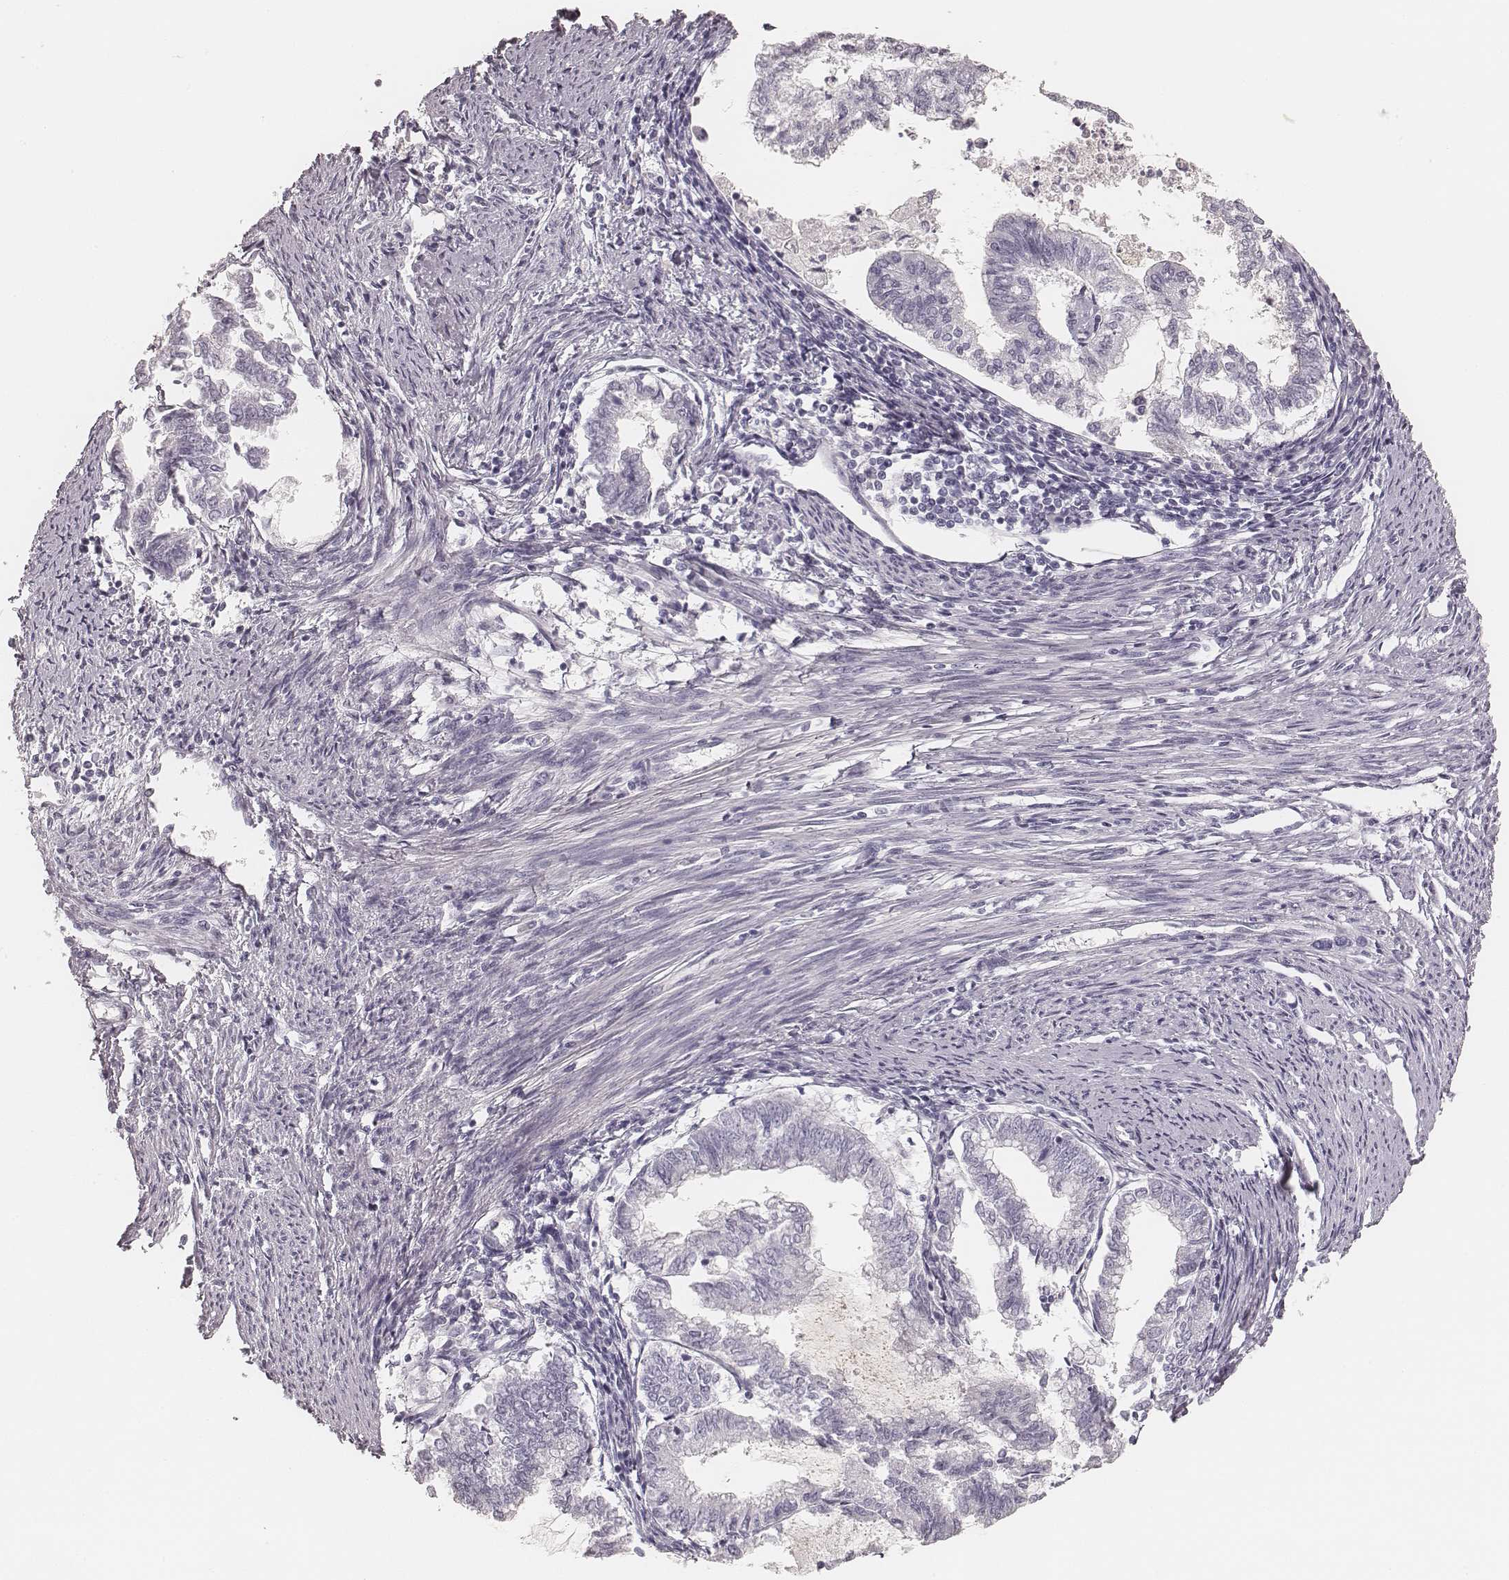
{"staining": {"intensity": "negative", "quantity": "none", "location": "none"}, "tissue": "endometrial cancer", "cell_type": "Tumor cells", "image_type": "cancer", "snomed": [{"axis": "morphology", "description": "Adenocarcinoma, NOS"}, {"axis": "topography", "description": "Endometrium"}], "caption": "A histopathology image of human adenocarcinoma (endometrial) is negative for staining in tumor cells.", "gene": "HNF4G", "patient": {"sex": "female", "age": 79}}